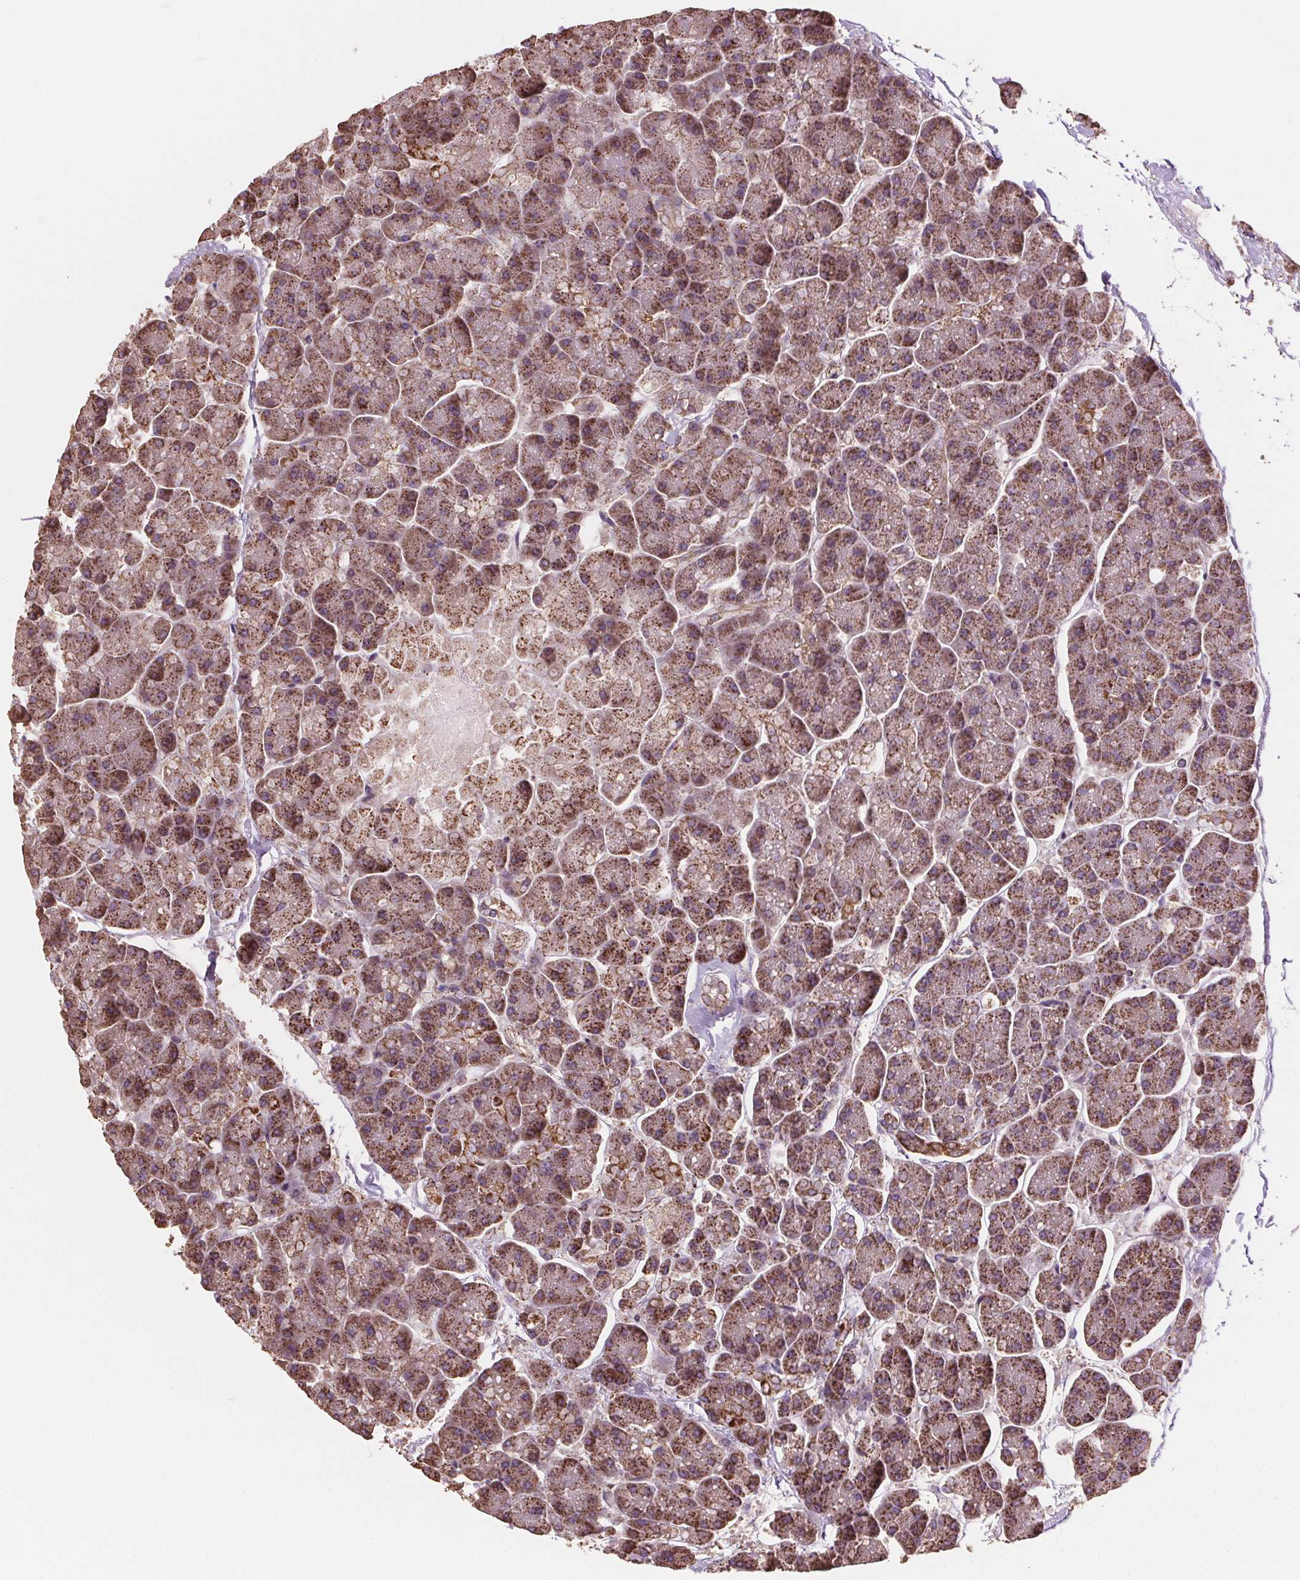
{"staining": {"intensity": "moderate", "quantity": "25%-75%", "location": "cytoplasmic/membranous"}, "tissue": "pancreas", "cell_type": "Exocrine glandular cells", "image_type": "normal", "snomed": [{"axis": "morphology", "description": "Normal tissue, NOS"}, {"axis": "topography", "description": "Pancreas"}, {"axis": "topography", "description": "Peripheral nerve tissue"}], "caption": "Immunohistochemical staining of normal pancreas demonstrates moderate cytoplasmic/membranous protein expression in about 25%-75% of exocrine glandular cells.", "gene": "GOLT1B", "patient": {"sex": "male", "age": 54}}